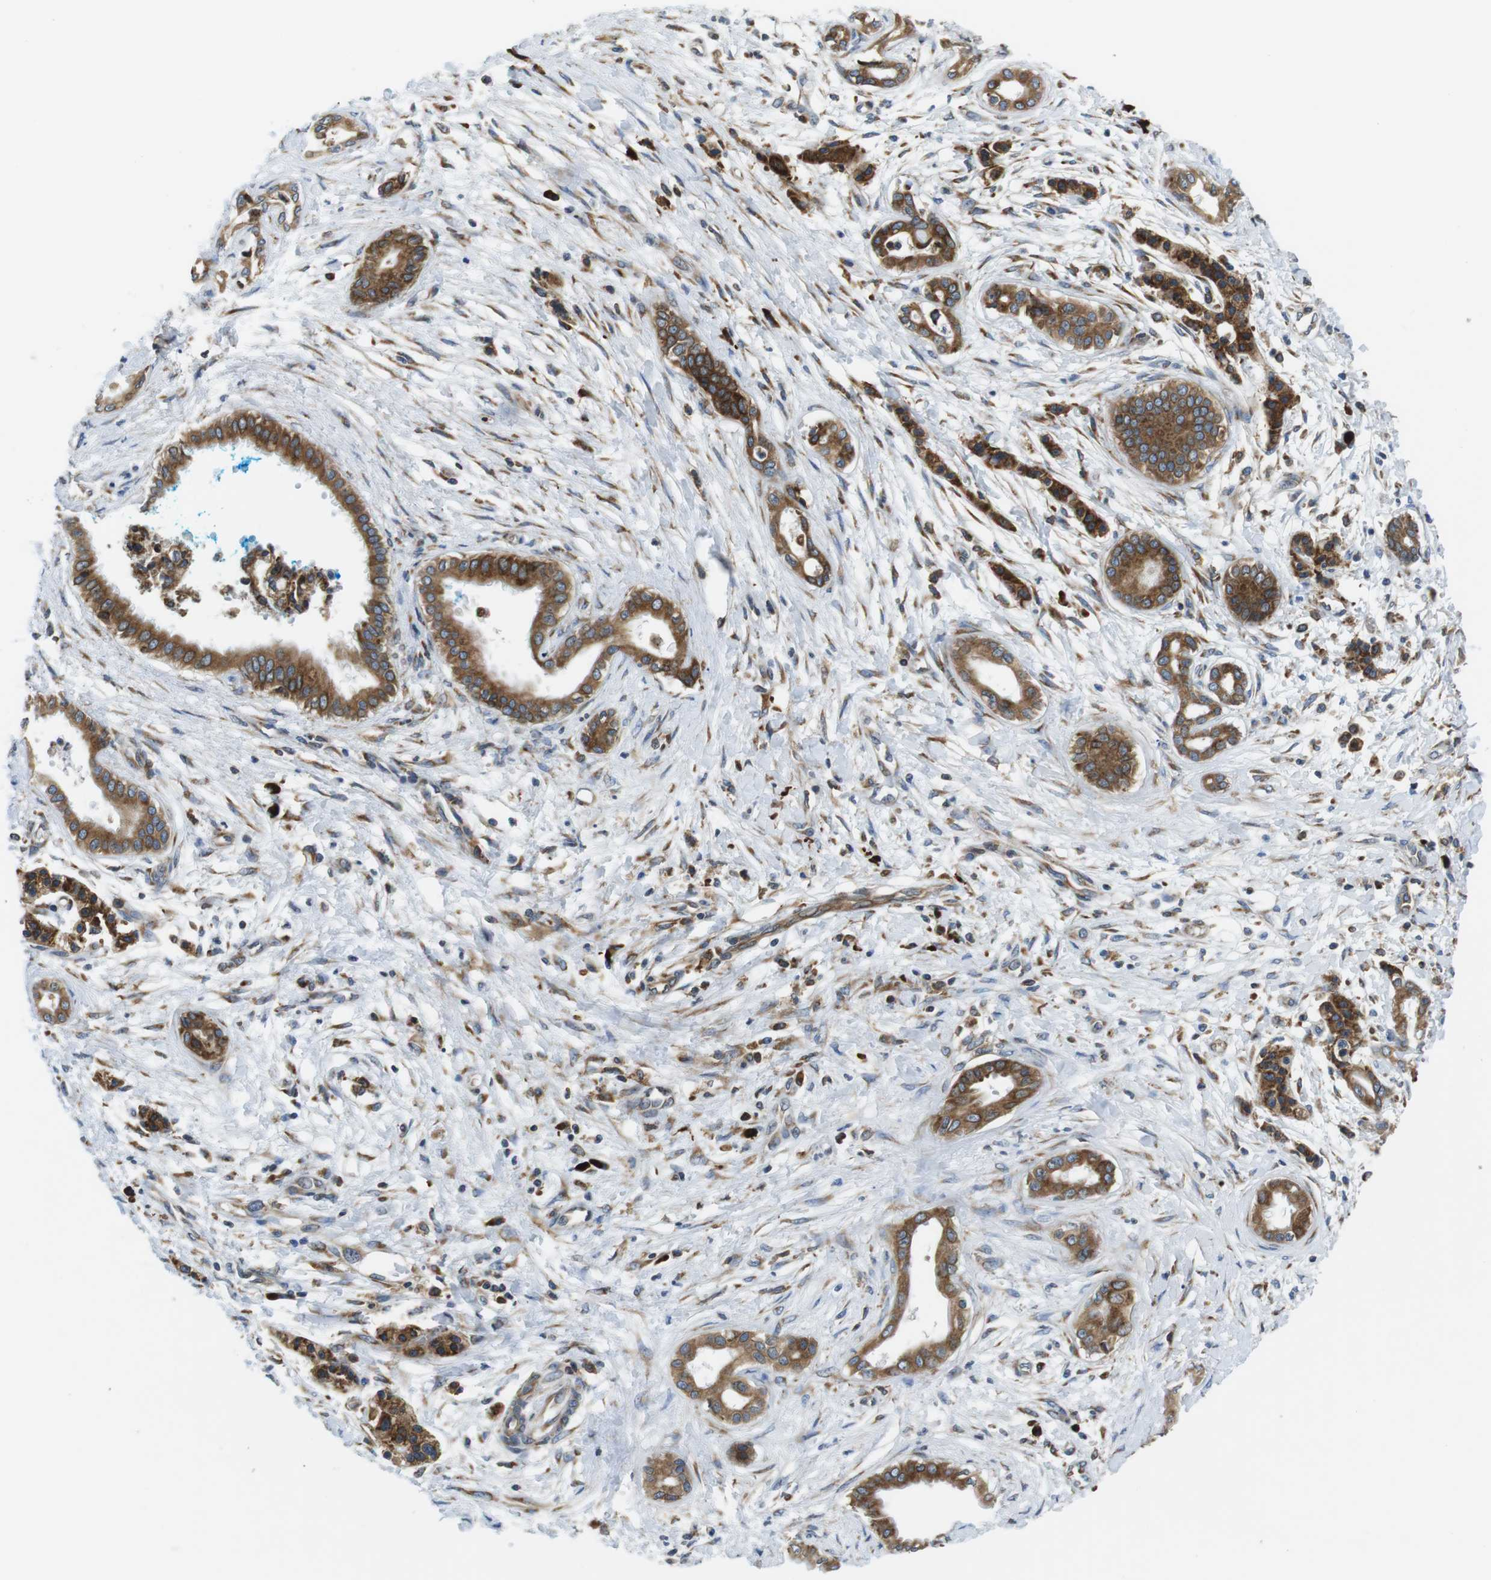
{"staining": {"intensity": "moderate", "quantity": ">75%", "location": "cytoplasmic/membranous"}, "tissue": "pancreatic cancer", "cell_type": "Tumor cells", "image_type": "cancer", "snomed": [{"axis": "morphology", "description": "Adenocarcinoma, NOS"}, {"axis": "topography", "description": "Pancreas"}], "caption": "This is an image of immunohistochemistry (IHC) staining of adenocarcinoma (pancreatic), which shows moderate staining in the cytoplasmic/membranous of tumor cells.", "gene": "UGGT1", "patient": {"sex": "male", "age": 56}}